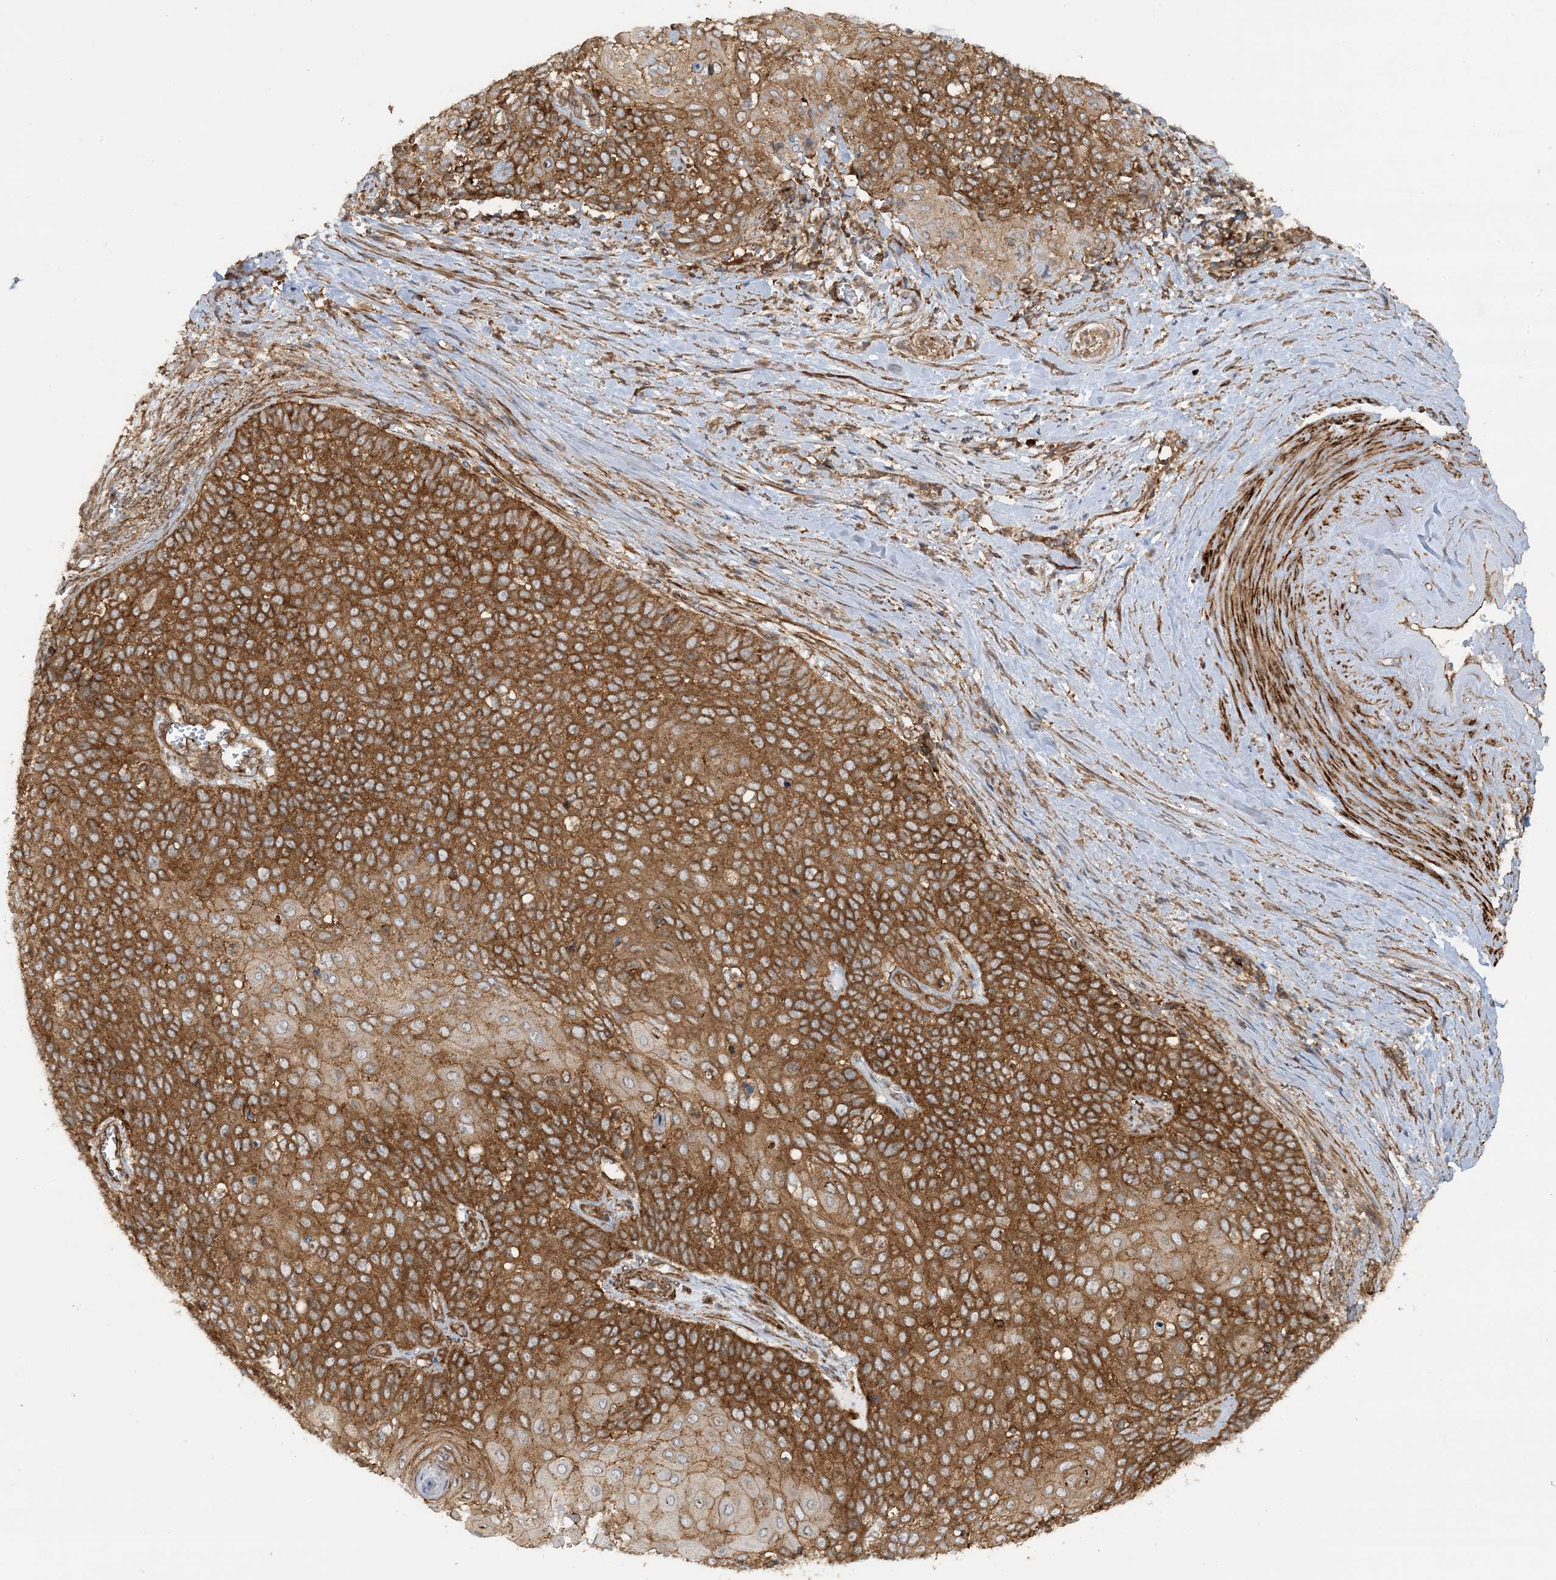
{"staining": {"intensity": "moderate", "quantity": ">75%", "location": "cytoplasmic/membranous"}, "tissue": "cervical cancer", "cell_type": "Tumor cells", "image_type": "cancer", "snomed": [{"axis": "morphology", "description": "Squamous cell carcinoma, NOS"}, {"axis": "topography", "description": "Cervix"}], "caption": "An immunohistochemistry (IHC) photomicrograph of tumor tissue is shown. Protein staining in brown shows moderate cytoplasmic/membranous positivity in cervical cancer within tumor cells.", "gene": "STAM2", "patient": {"sex": "female", "age": 39}}